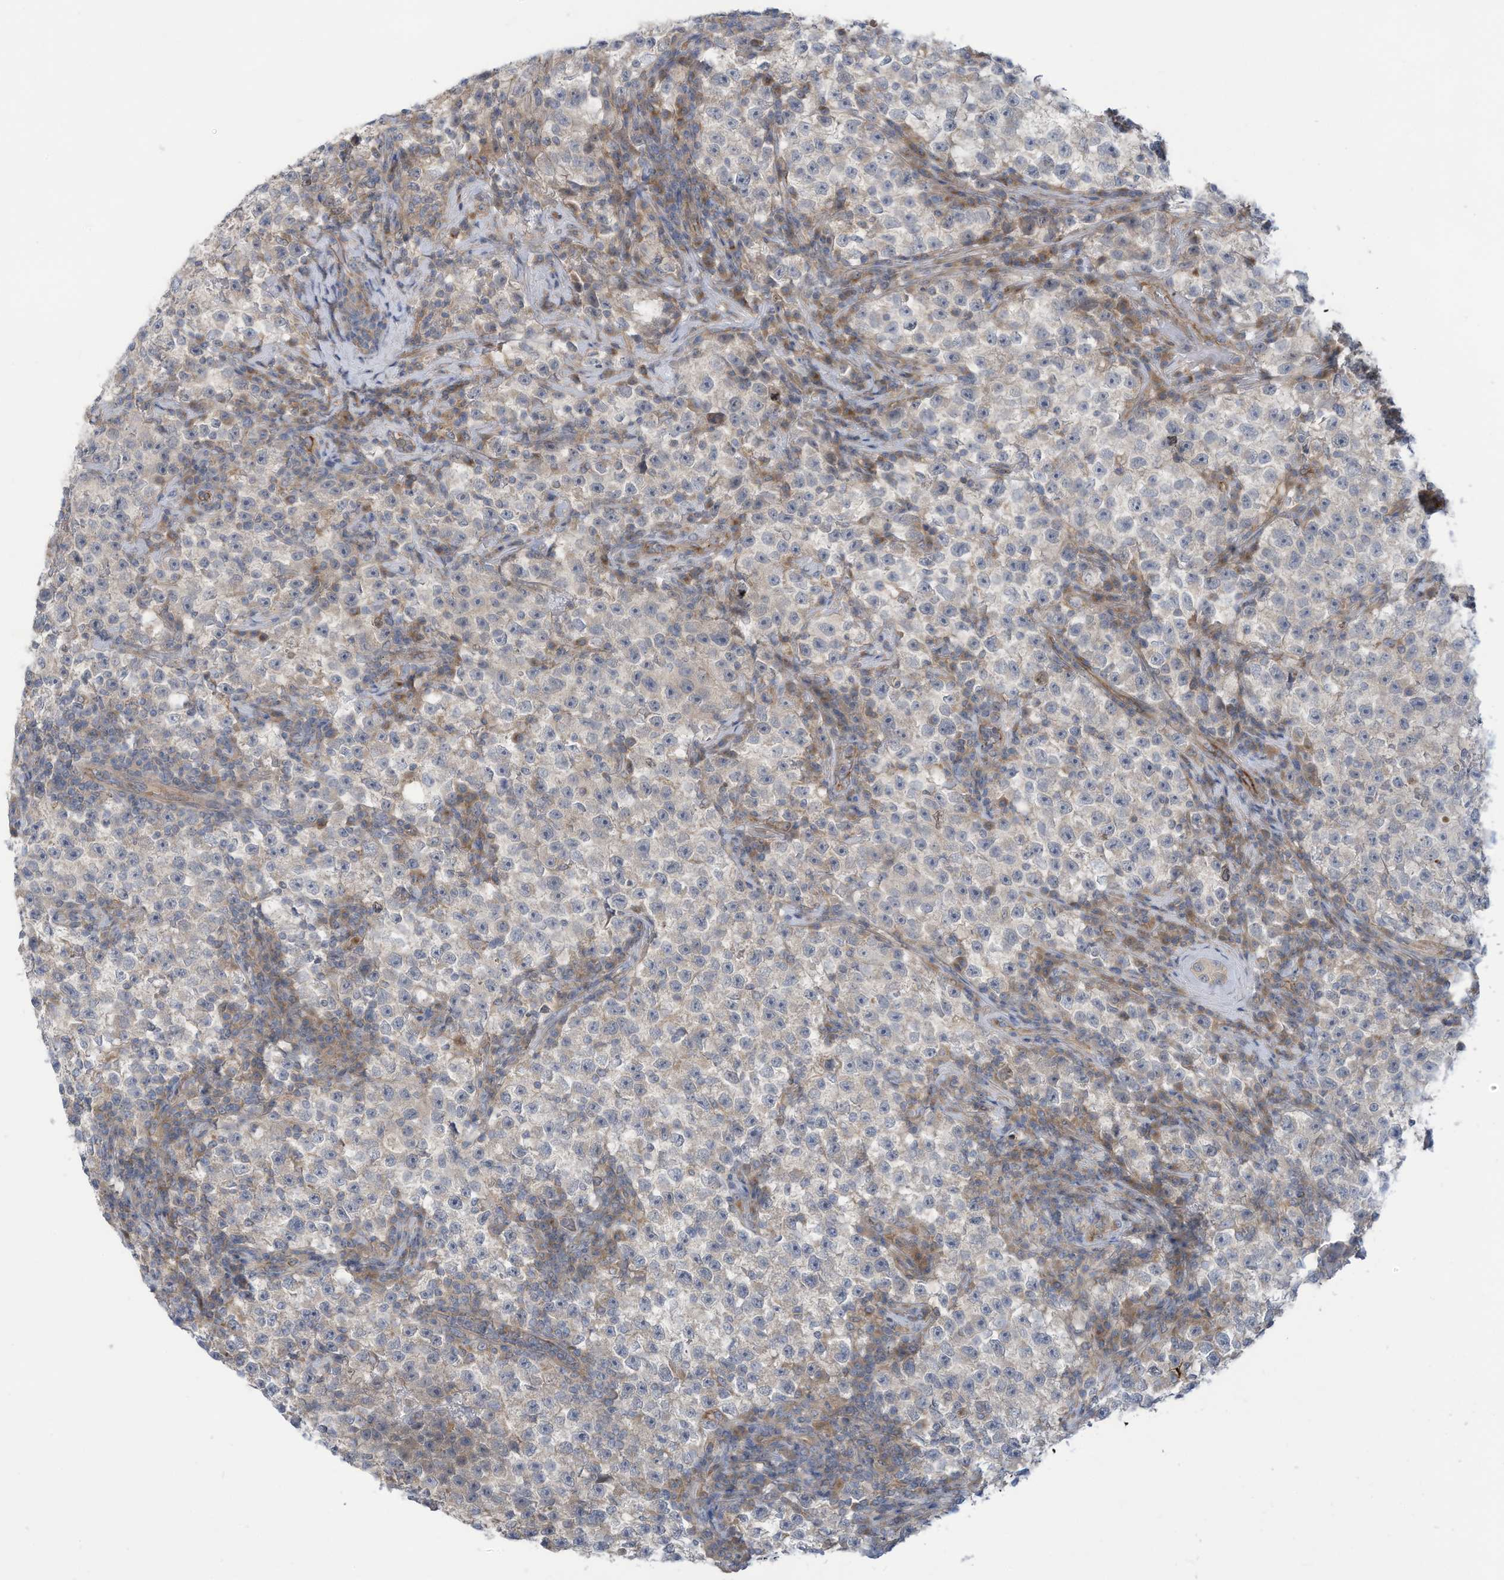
{"staining": {"intensity": "negative", "quantity": "none", "location": "none"}, "tissue": "testis cancer", "cell_type": "Tumor cells", "image_type": "cancer", "snomed": [{"axis": "morphology", "description": "Seminoma, NOS"}, {"axis": "topography", "description": "Testis"}], "caption": "This is an IHC histopathology image of human testis cancer. There is no positivity in tumor cells.", "gene": "ADAT2", "patient": {"sex": "male", "age": 22}}